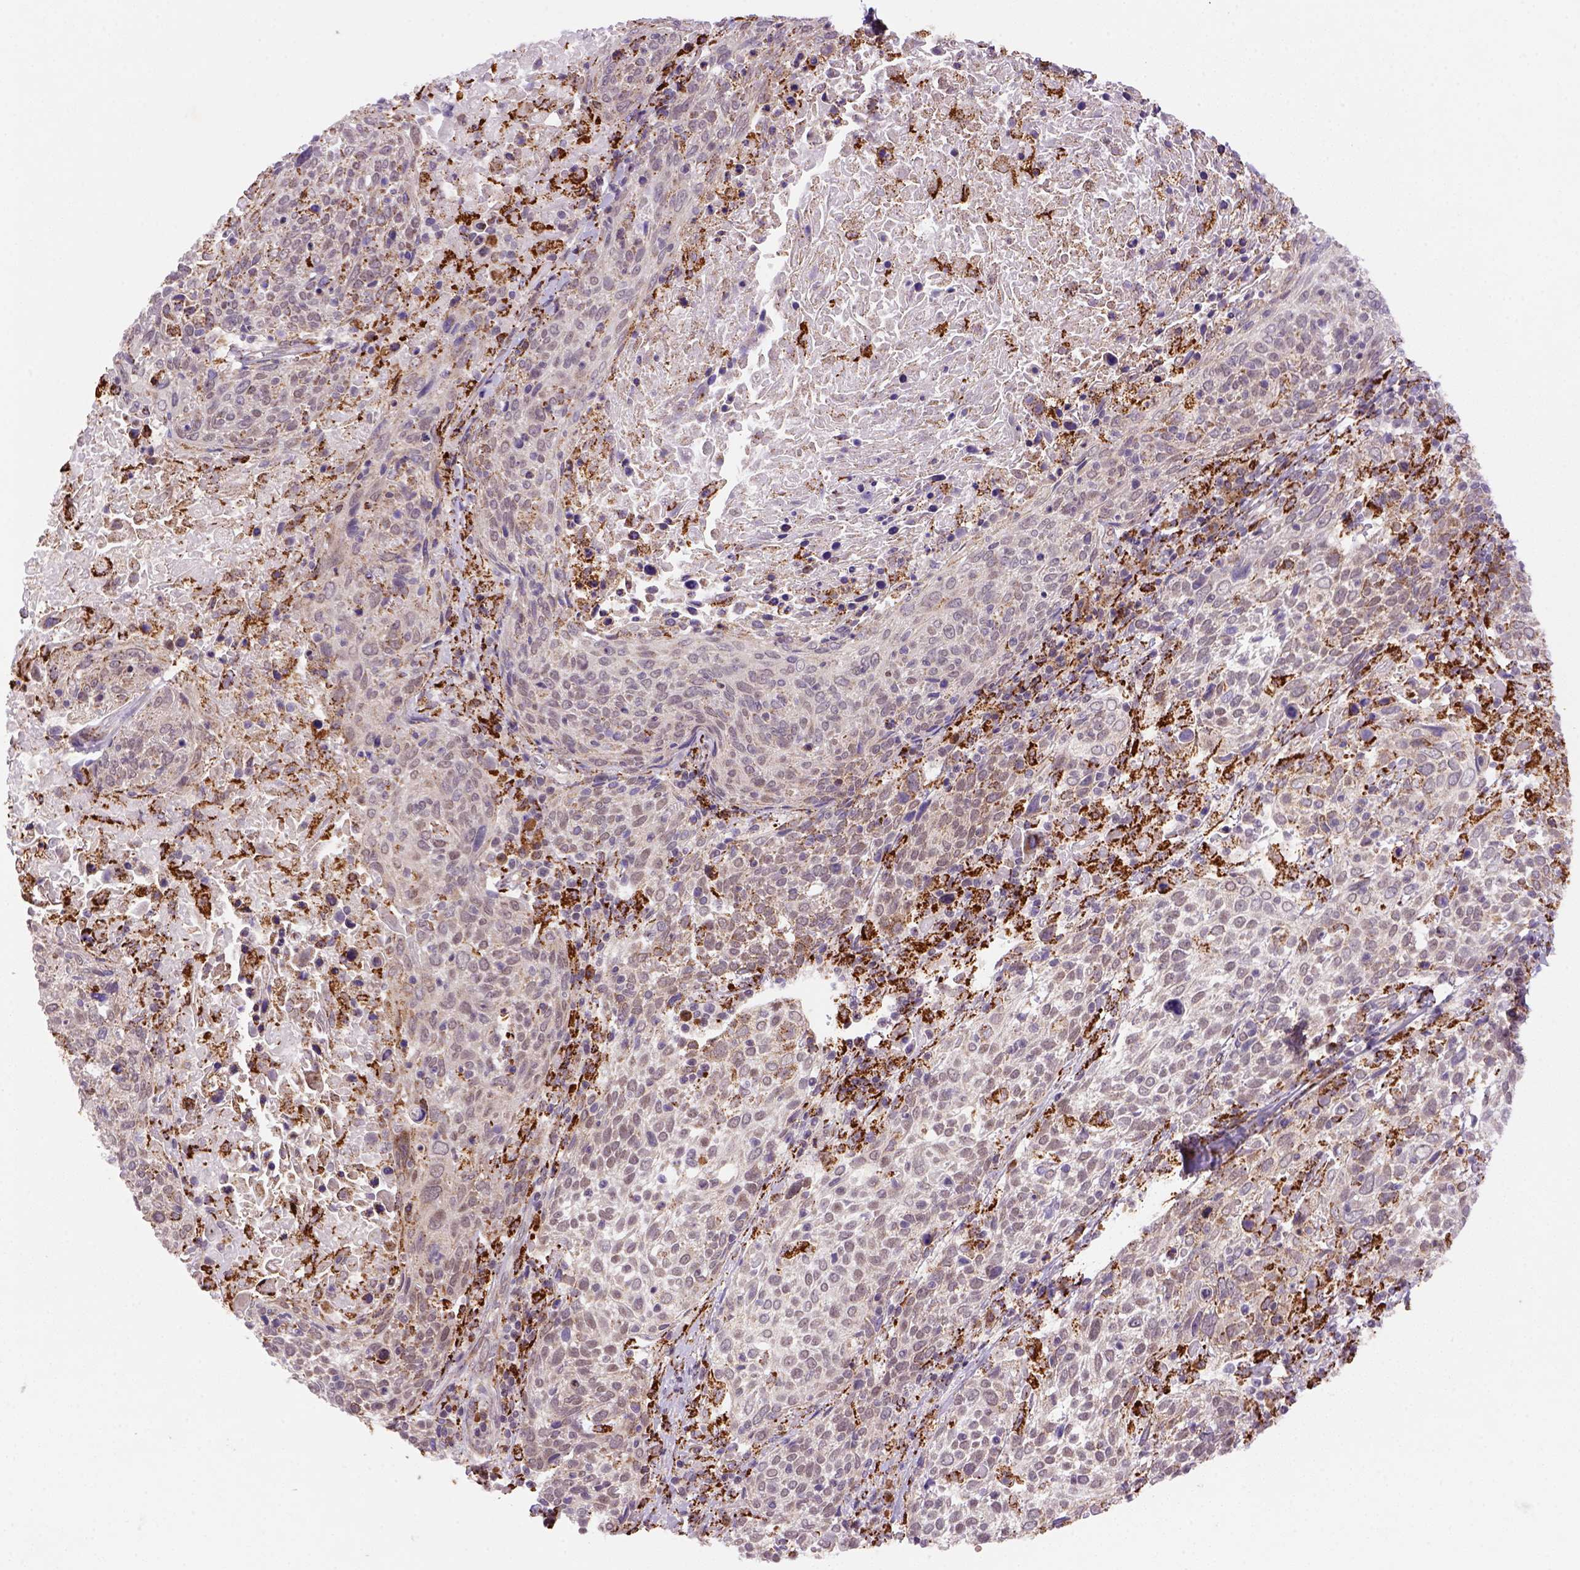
{"staining": {"intensity": "negative", "quantity": "none", "location": "none"}, "tissue": "cervical cancer", "cell_type": "Tumor cells", "image_type": "cancer", "snomed": [{"axis": "morphology", "description": "Squamous cell carcinoma, NOS"}, {"axis": "topography", "description": "Cervix"}], "caption": "This image is of cervical cancer (squamous cell carcinoma) stained with immunohistochemistry to label a protein in brown with the nuclei are counter-stained blue. There is no expression in tumor cells.", "gene": "FZD7", "patient": {"sex": "female", "age": 61}}